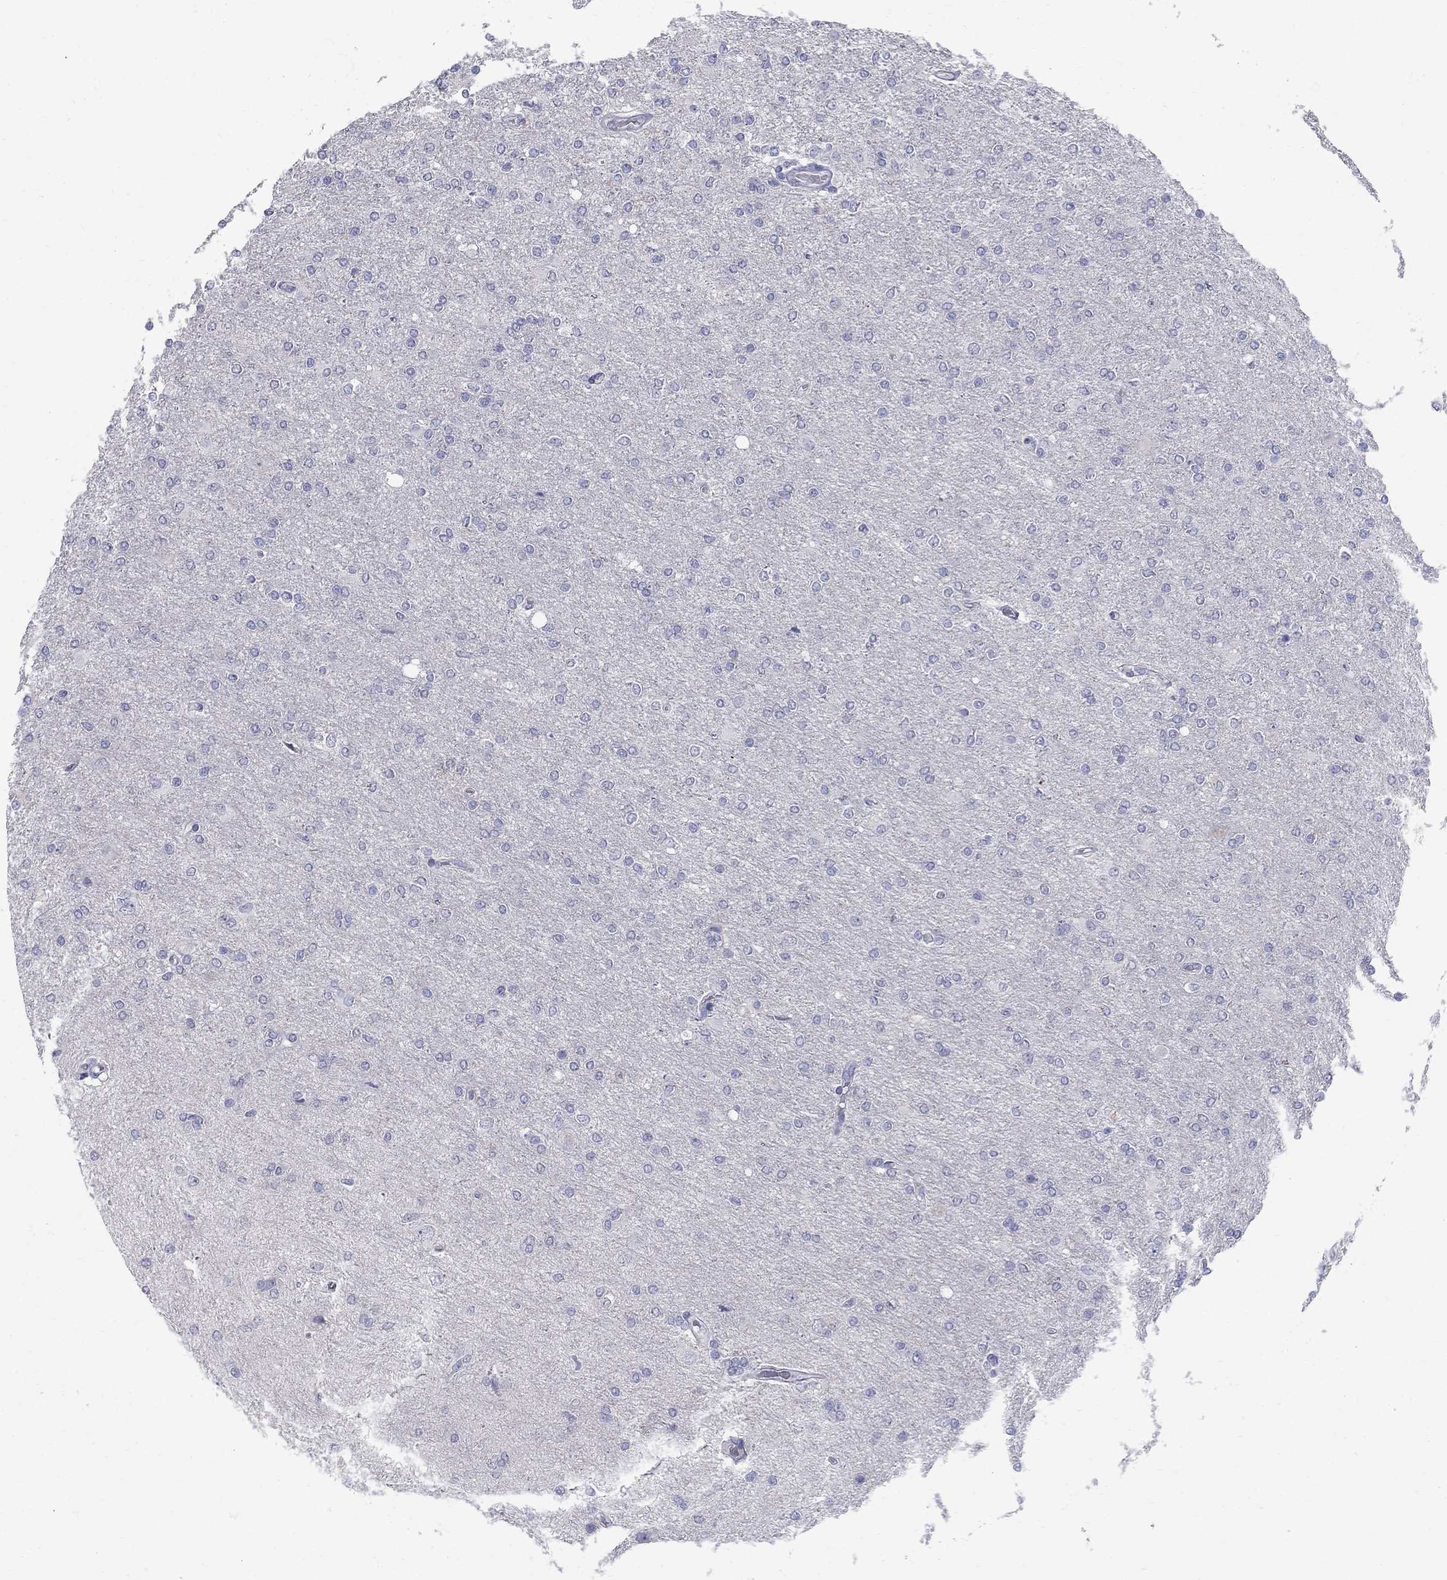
{"staining": {"intensity": "negative", "quantity": "none", "location": "none"}, "tissue": "glioma", "cell_type": "Tumor cells", "image_type": "cancer", "snomed": [{"axis": "morphology", "description": "Glioma, malignant, High grade"}, {"axis": "topography", "description": "Cerebral cortex"}], "caption": "Tumor cells show no significant expression in malignant high-grade glioma.", "gene": "TP53TG5", "patient": {"sex": "male", "age": 70}}